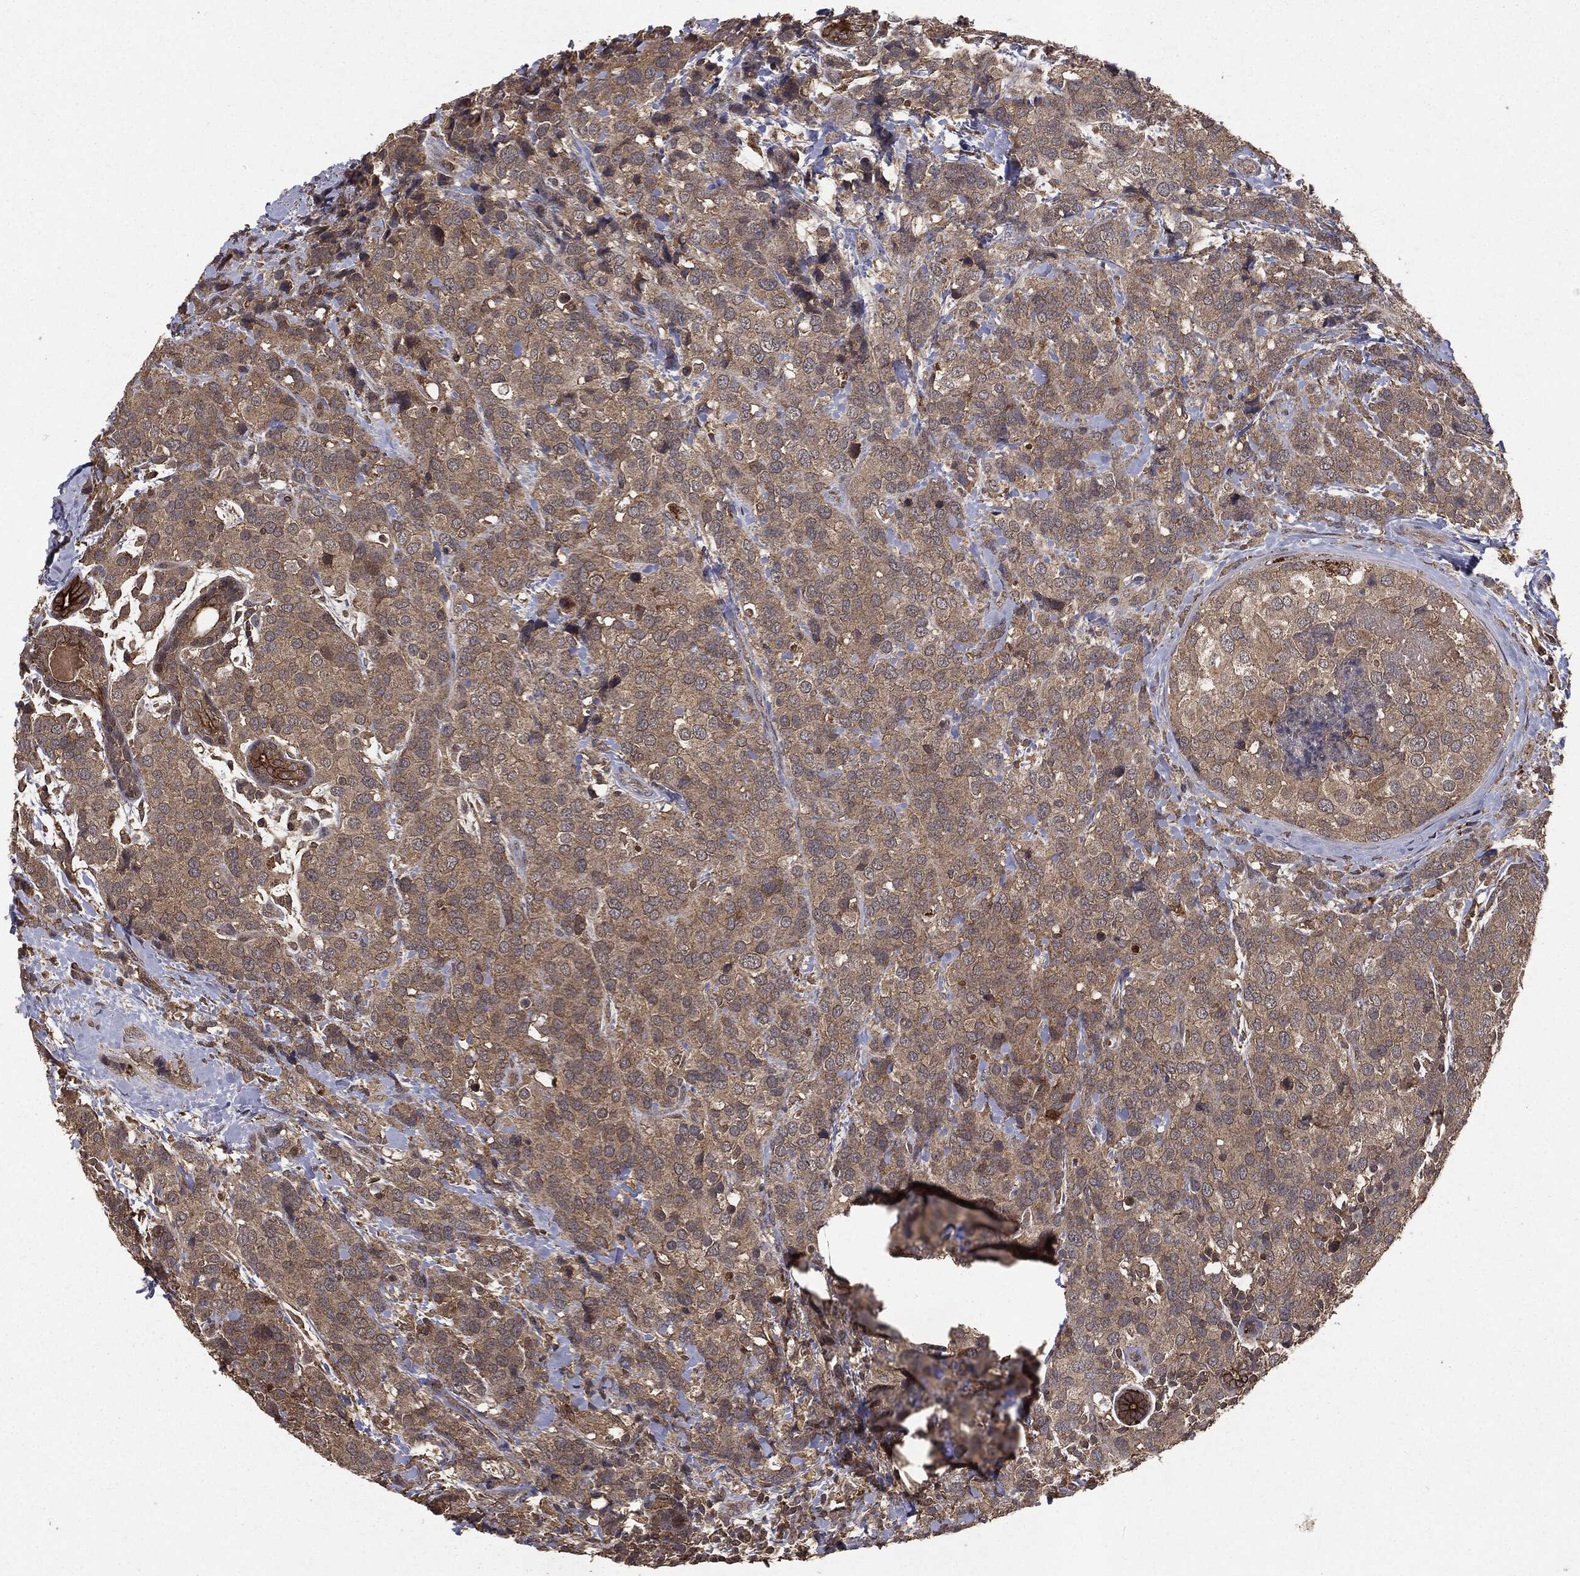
{"staining": {"intensity": "weak", "quantity": ">75%", "location": "cytoplasmic/membranous"}, "tissue": "breast cancer", "cell_type": "Tumor cells", "image_type": "cancer", "snomed": [{"axis": "morphology", "description": "Lobular carcinoma"}, {"axis": "topography", "description": "Breast"}], "caption": "Breast cancer (lobular carcinoma) was stained to show a protein in brown. There is low levels of weak cytoplasmic/membranous expression in about >75% of tumor cells. The staining was performed using DAB, with brown indicating positive protein expression. Nuclei are stained blue with hematoxylin.", "gene": "MTOR", "patient": {"sex": "female", "age": 59}}